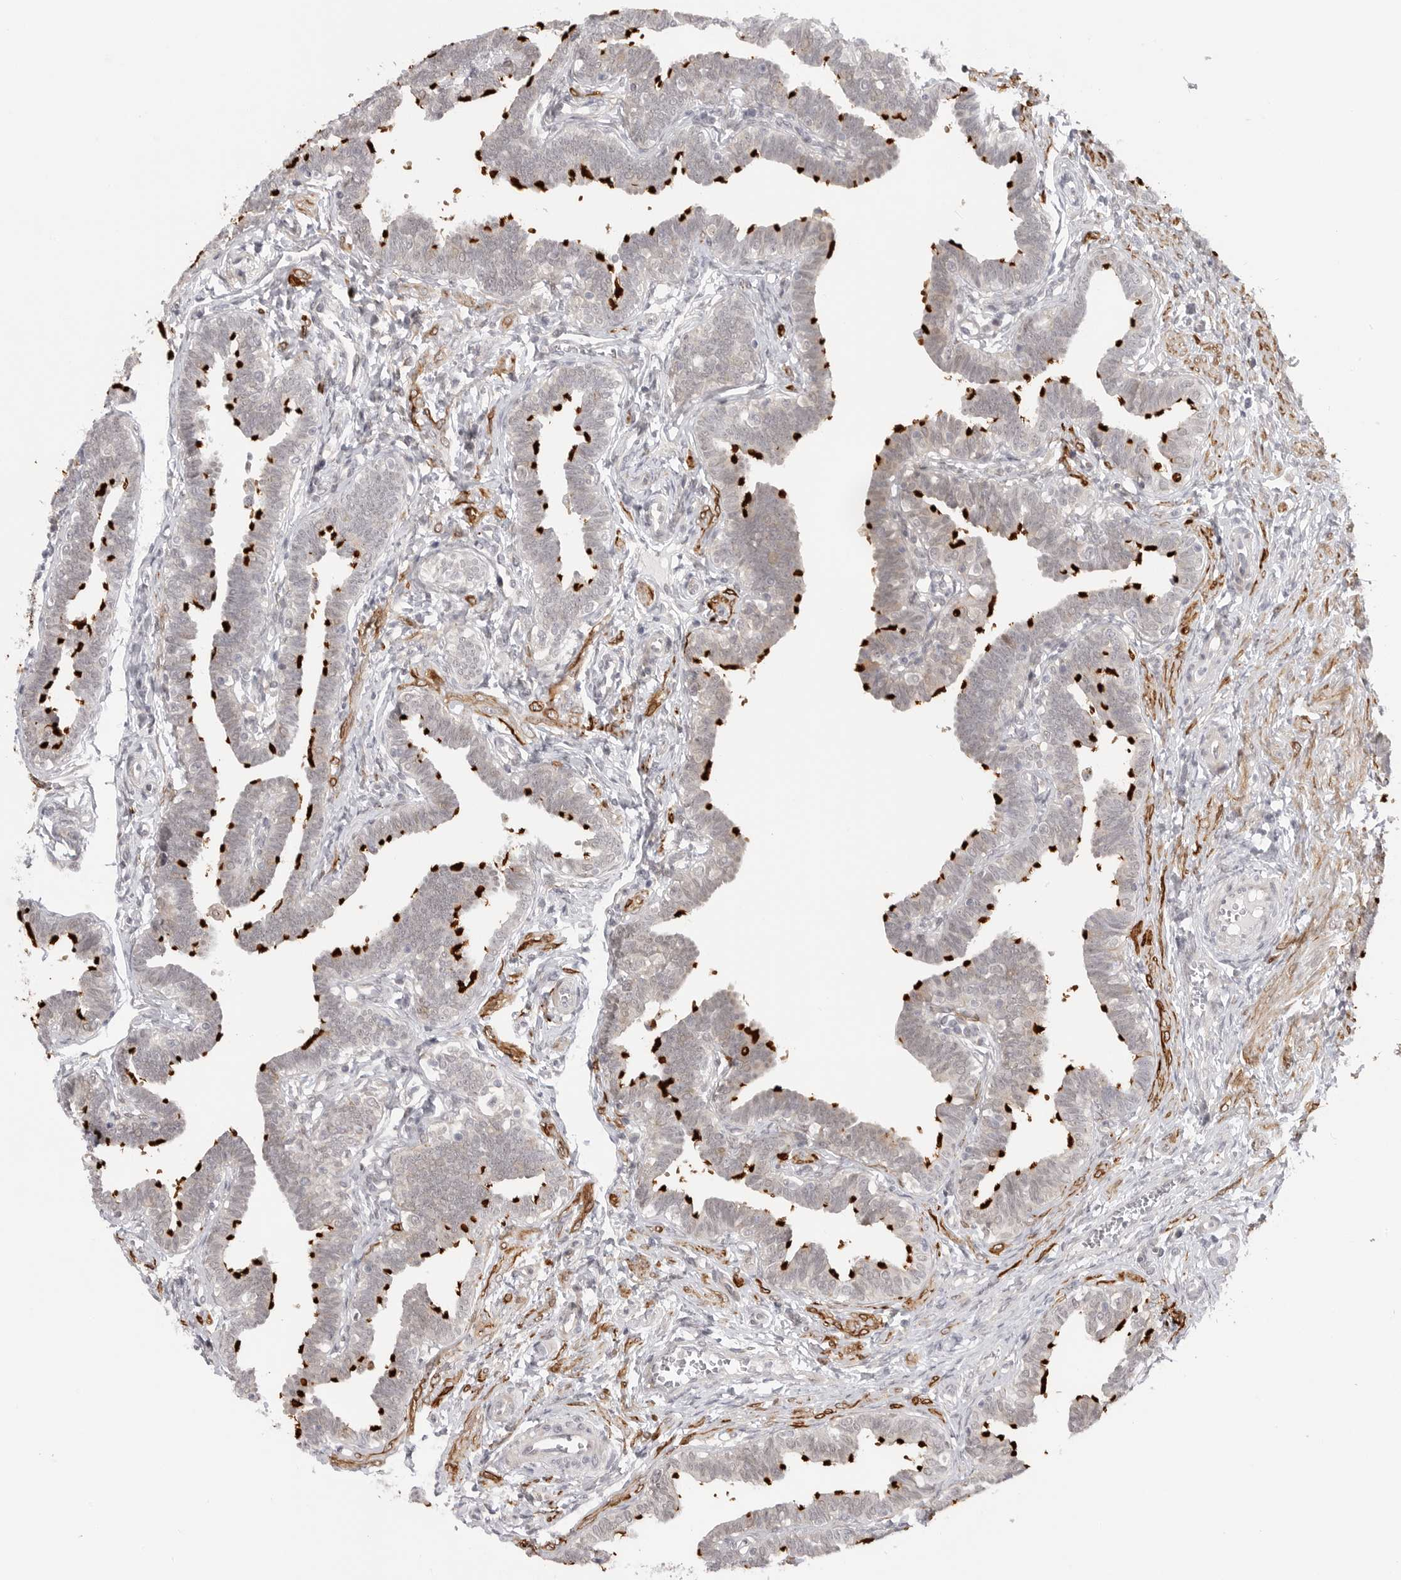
{"staining": {"intensity": "strong", "quantity": "25%-75%", "location": "cytoplasmic/membranous"}, "tissue": "fallopian tube", "cell_type": "Glandular cells", "image_type": "normal", "snomed": [{"axis": "morphology", "description": "Normal tissue, NOS"}, {"axis": "topography", "description": "Fallopian tube"}, {"axis": "topography", "description": "Ovary"}], "caption": "Fallopian tube stained for a protein exhibits strong cytoplasmic/membranous positivity in glandular cells. (brown staining indicates protein expression, while blue staining denotes nuclei).", "gene": "GGT6", "patient": {"sex": "female", "age": 23}}